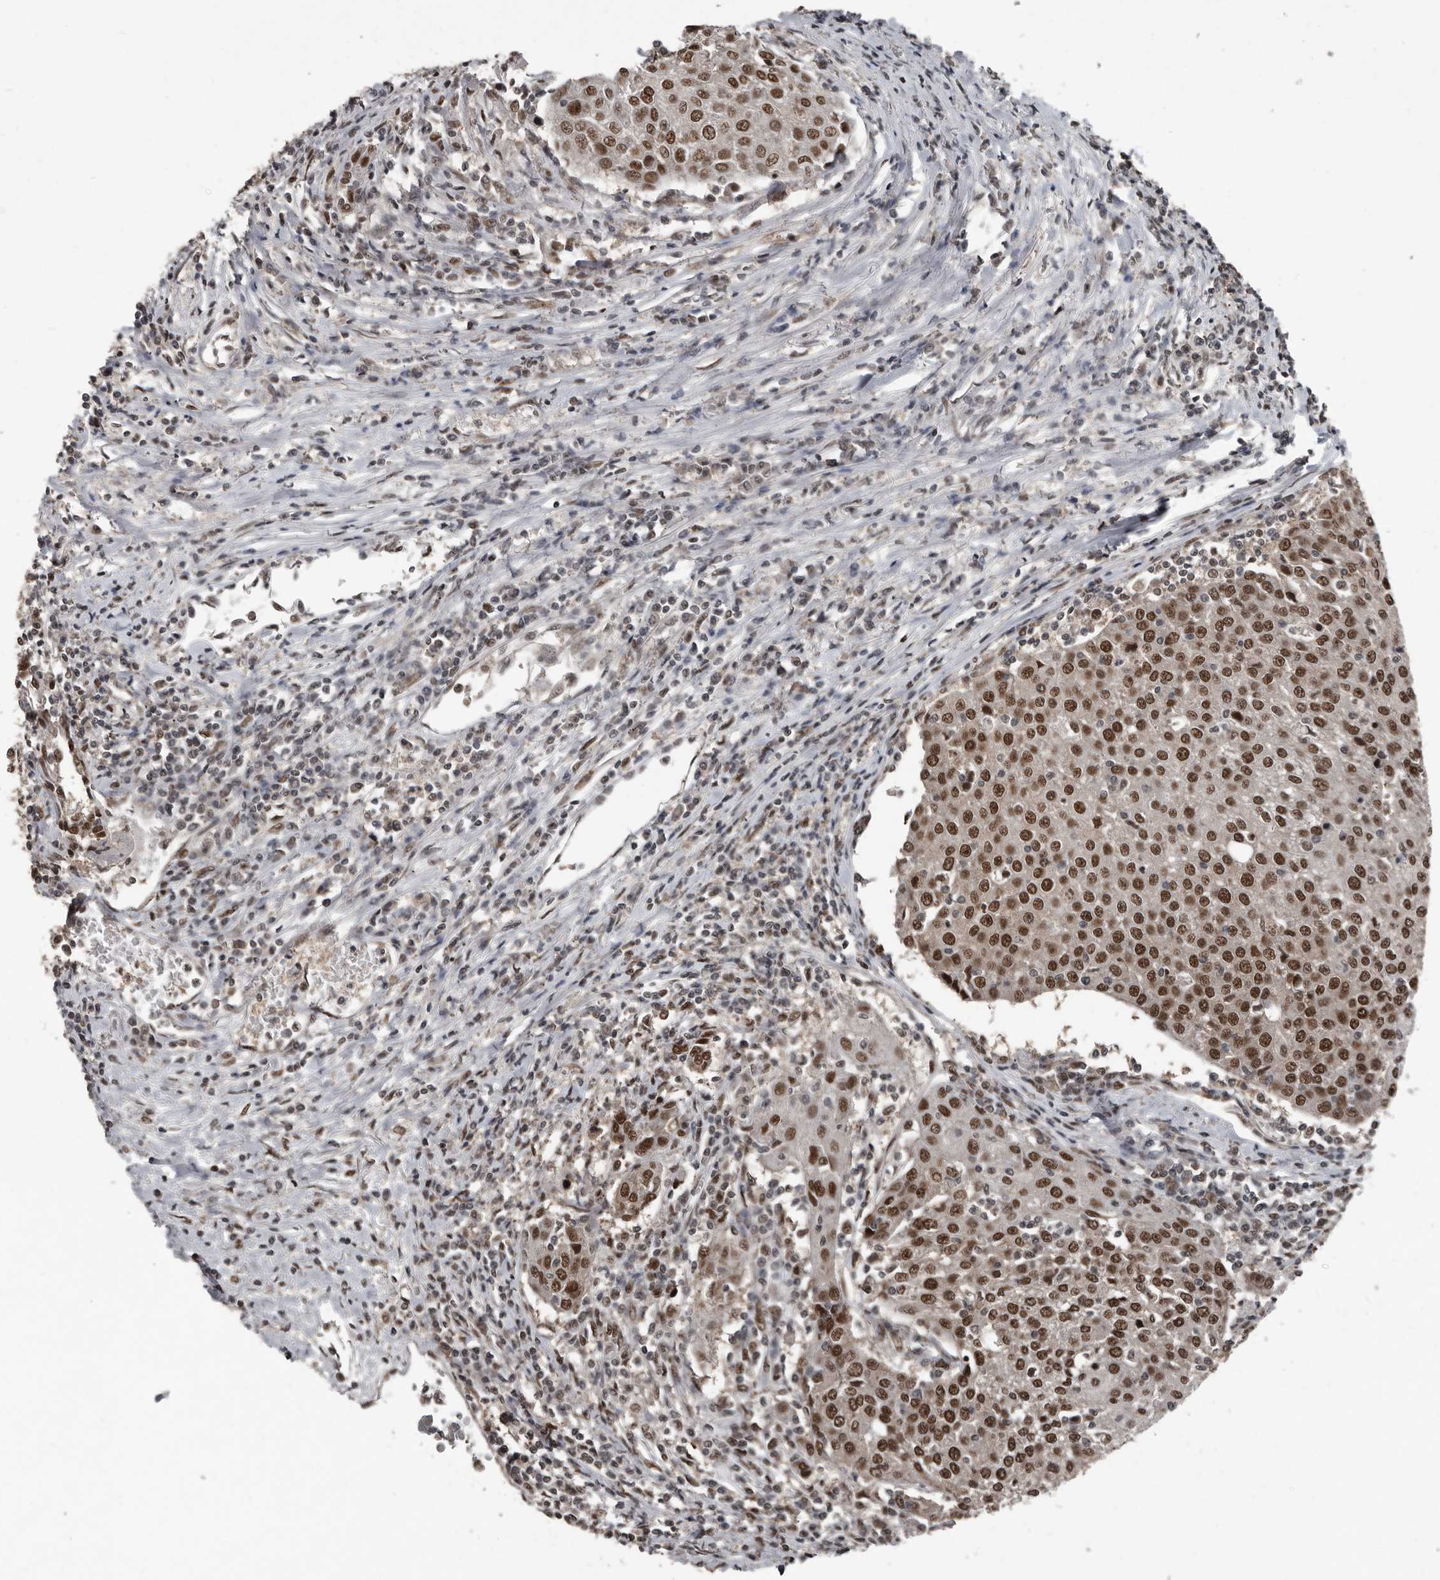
{"staining": {"intensity": "strong", "quantity": ">75%", "location": "nuclear"}, "tissue": "urothelial cancer", "cell_type": "Tumor cells", "image_type": "cancer", "snomed": [{"axis": "morphology", "description": "Urothelial carcinoma, High grade"}, {"axis": "topography", "description": "Urinary bladder"}], "caption": "Immunohistochemistry micrograph of urothelial carcinoma (high-grade) stained for a protein (brown), which exhibits high levels of strong nuclear positivity in approximately >75% of tumor cells.", "gene": "CHD1L", "patient": {"sex": "female", "age": 85}}